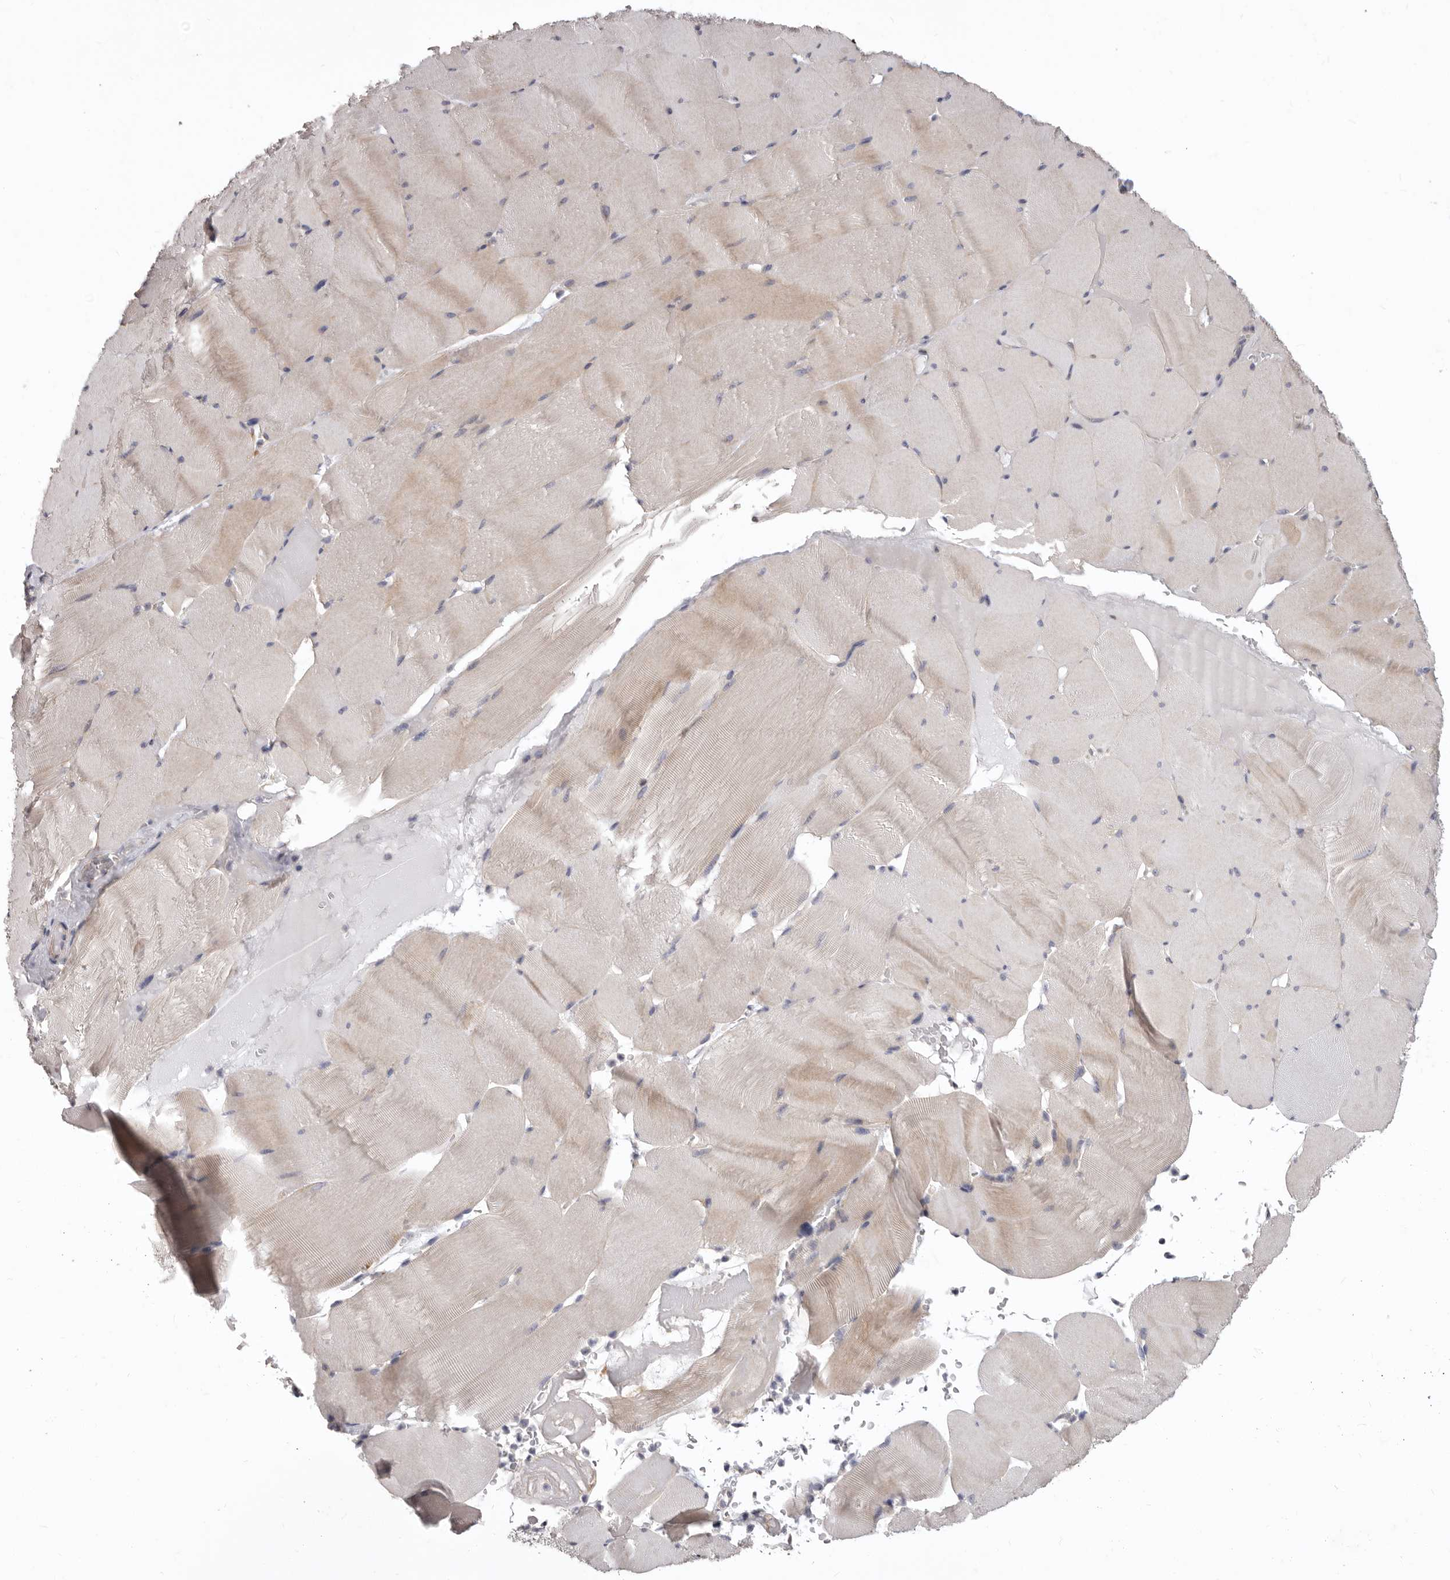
{"staining": {"intensity": "weak", "quantity": ">75%", "location": "cytoplasmic/membranous"}, "tissue": "skeletal muscle", "cell_type": "Myocytes", "image_type": "normal", "snomed": [{"axis": "morphology", "description": "Normal tissue, NOS"}, {"axis": "topography", "description": "Skeletal muscle"}], "caption": "About >75% of myocytes in normal human skeletal muscle exhibit weak cytoplasmic/membranous protein expression as visualized by brown immunohistochemical staining.", "gene": "FMO2", "patient": {"sex": "male", "age": 62}}